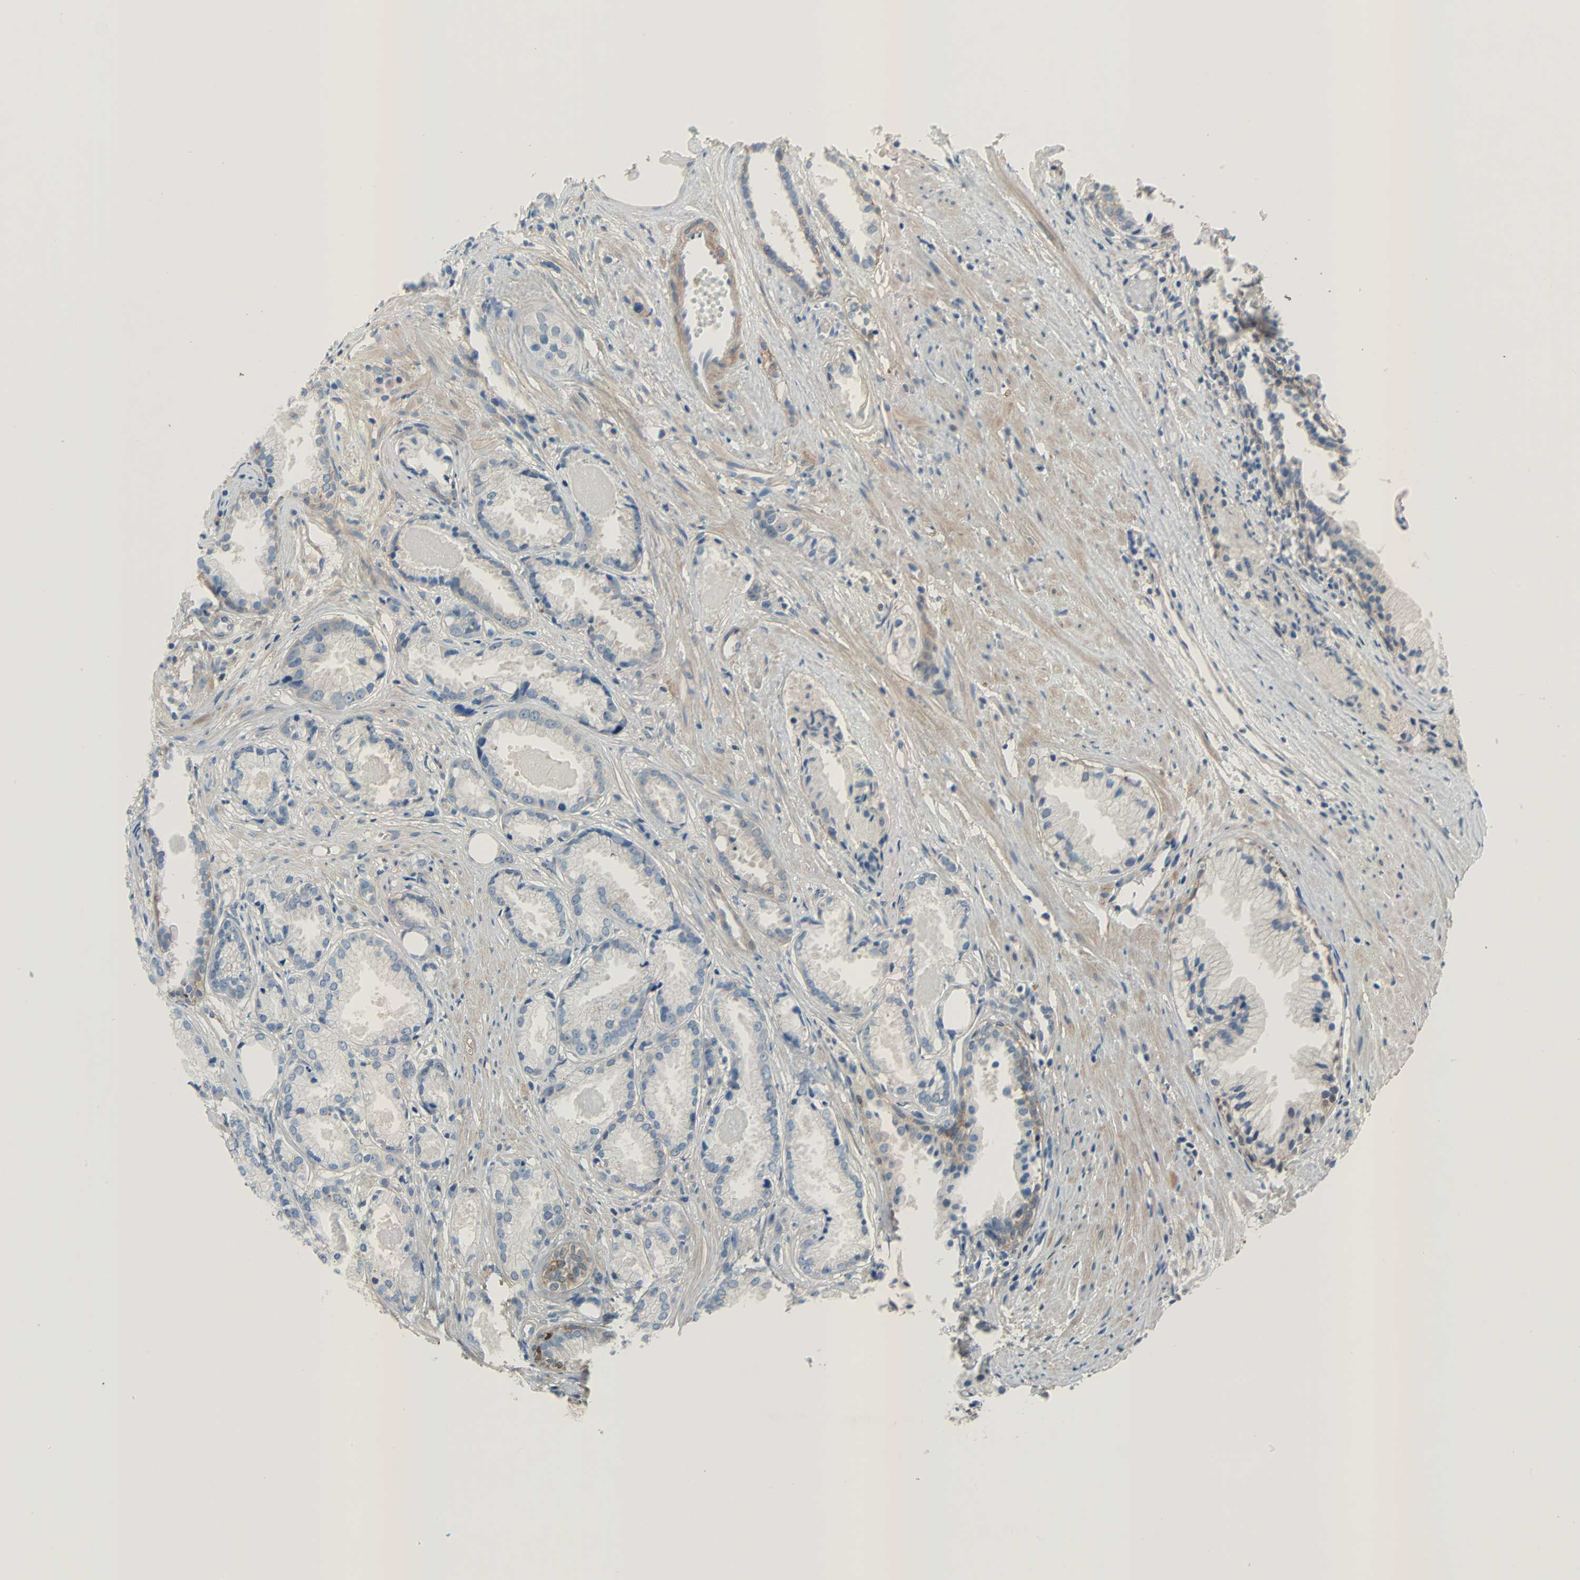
{"staining": {"intensity": "negative", "quantity": "none", "location": "none"}, "tissue": "prostate cancer", "cell_type": "Tumor cells", "image_type": "cancer", "snomed": [{"axis": "morphology", "description": "Adenocarcinoma, Low grade"}, {"axis": "topography", "description": "Prostate"}], "caption": "Tumor cells show no significant protein staining in prostate adenocarcinoma (low-grade).", "gene": "TNFRSF12A", "patient": {"sex": "male", "age": 72}}